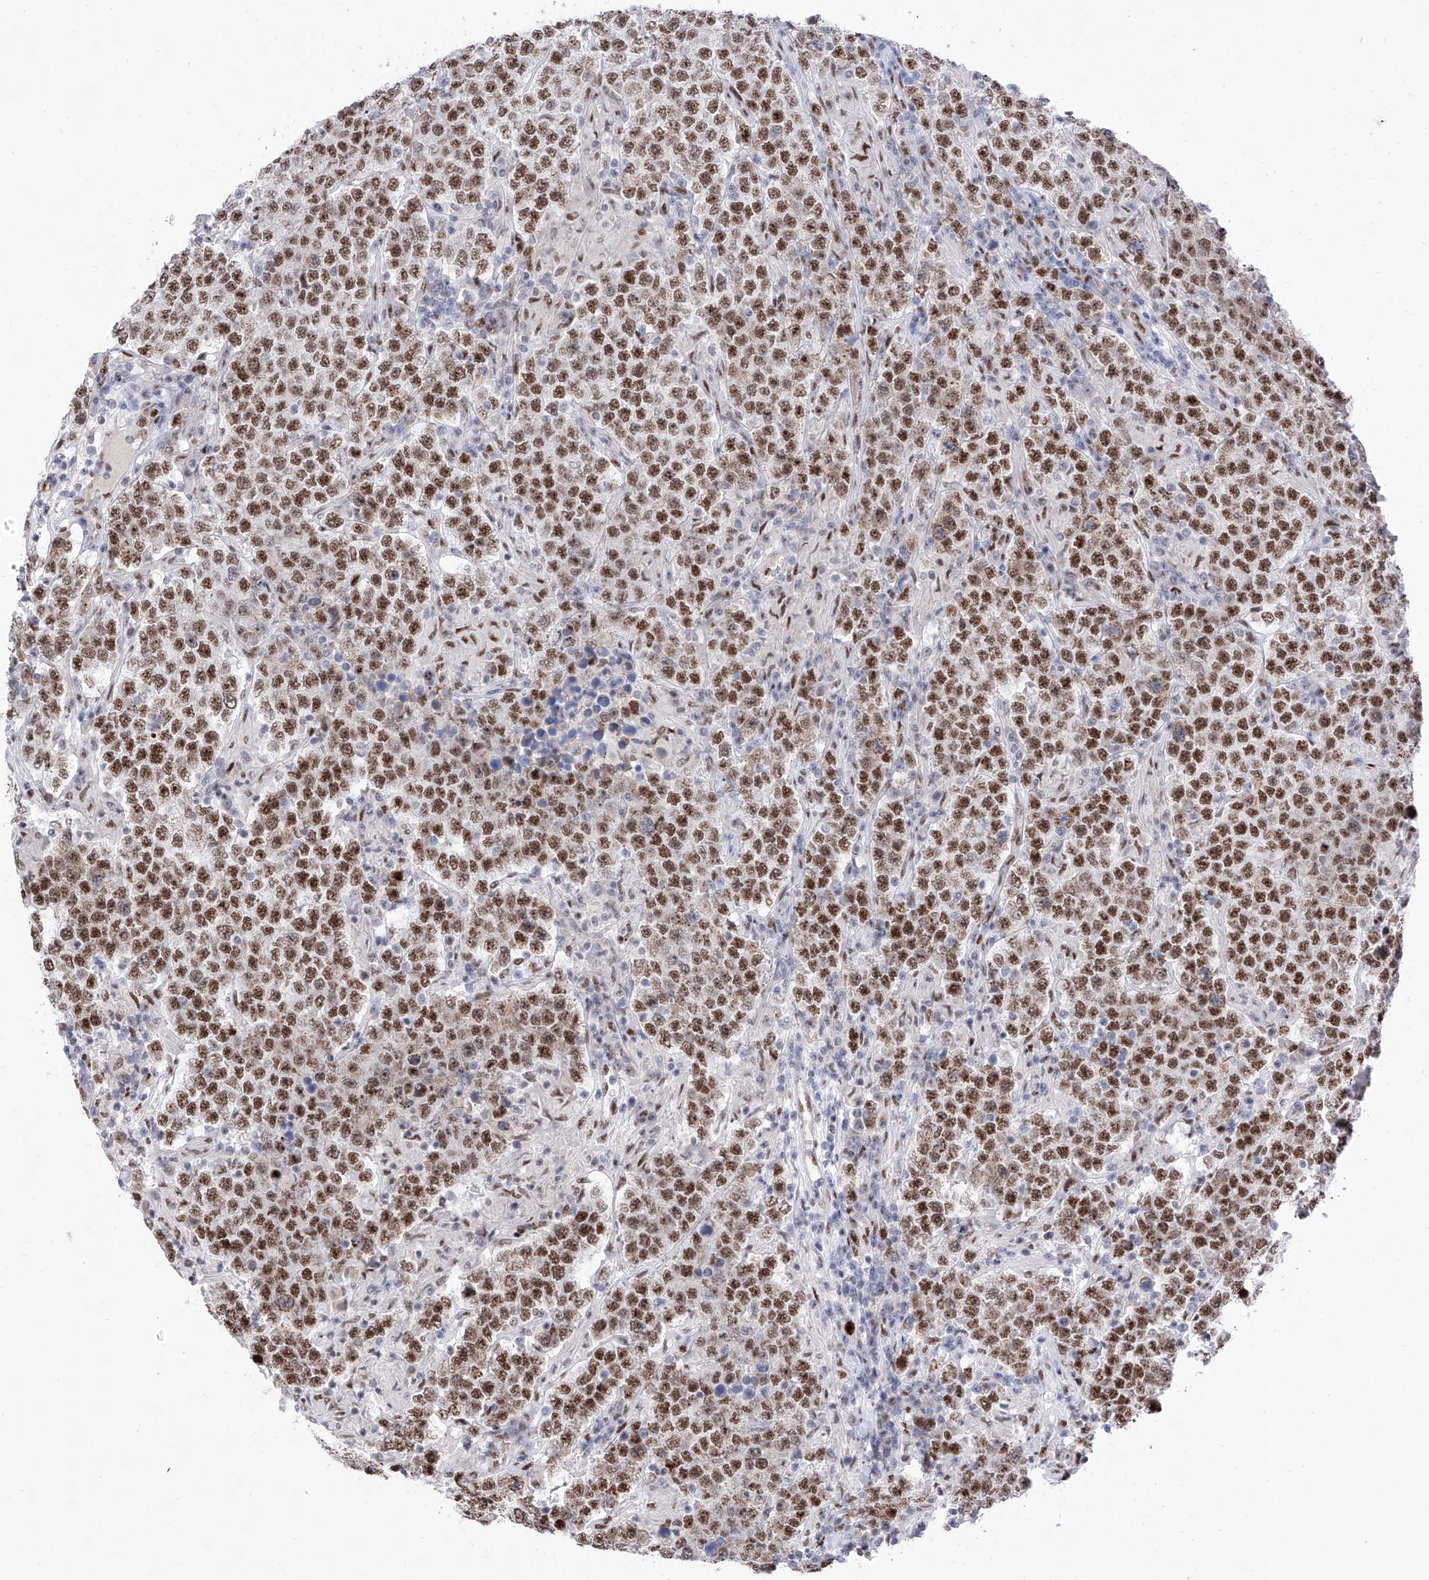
{"staining": {"intensity": "strong", "quantity": ">75%", "location": "nuclear"}, "tissue": "testis cancer", "cell_type": "Tumor cells", "image_type": "cancer", "snomed": [{"axis": "morphology", "description": "Normal tissue, NOS"}, {"axis": "morphology", "description": "Urothelial carcinoma, High grade"}, {"axis": "morphology", "description": "Seminoma, NOS"}, {"axis": "morphology", "description": "Carcinoma, Embryonal, NOS"}, {"axis": "topography", "description": "Urinary bladder"}, {"axis": "topography", "description": "Testis"}], "caption": "A micrograph of human testis cancer (urothelial carcinoma (high-grade)) stained for a protein demonstrates strong nuclear brown staining in tumor cells.", "gene": "ATN1", "patient": {"sex": "male", "age": 41}}